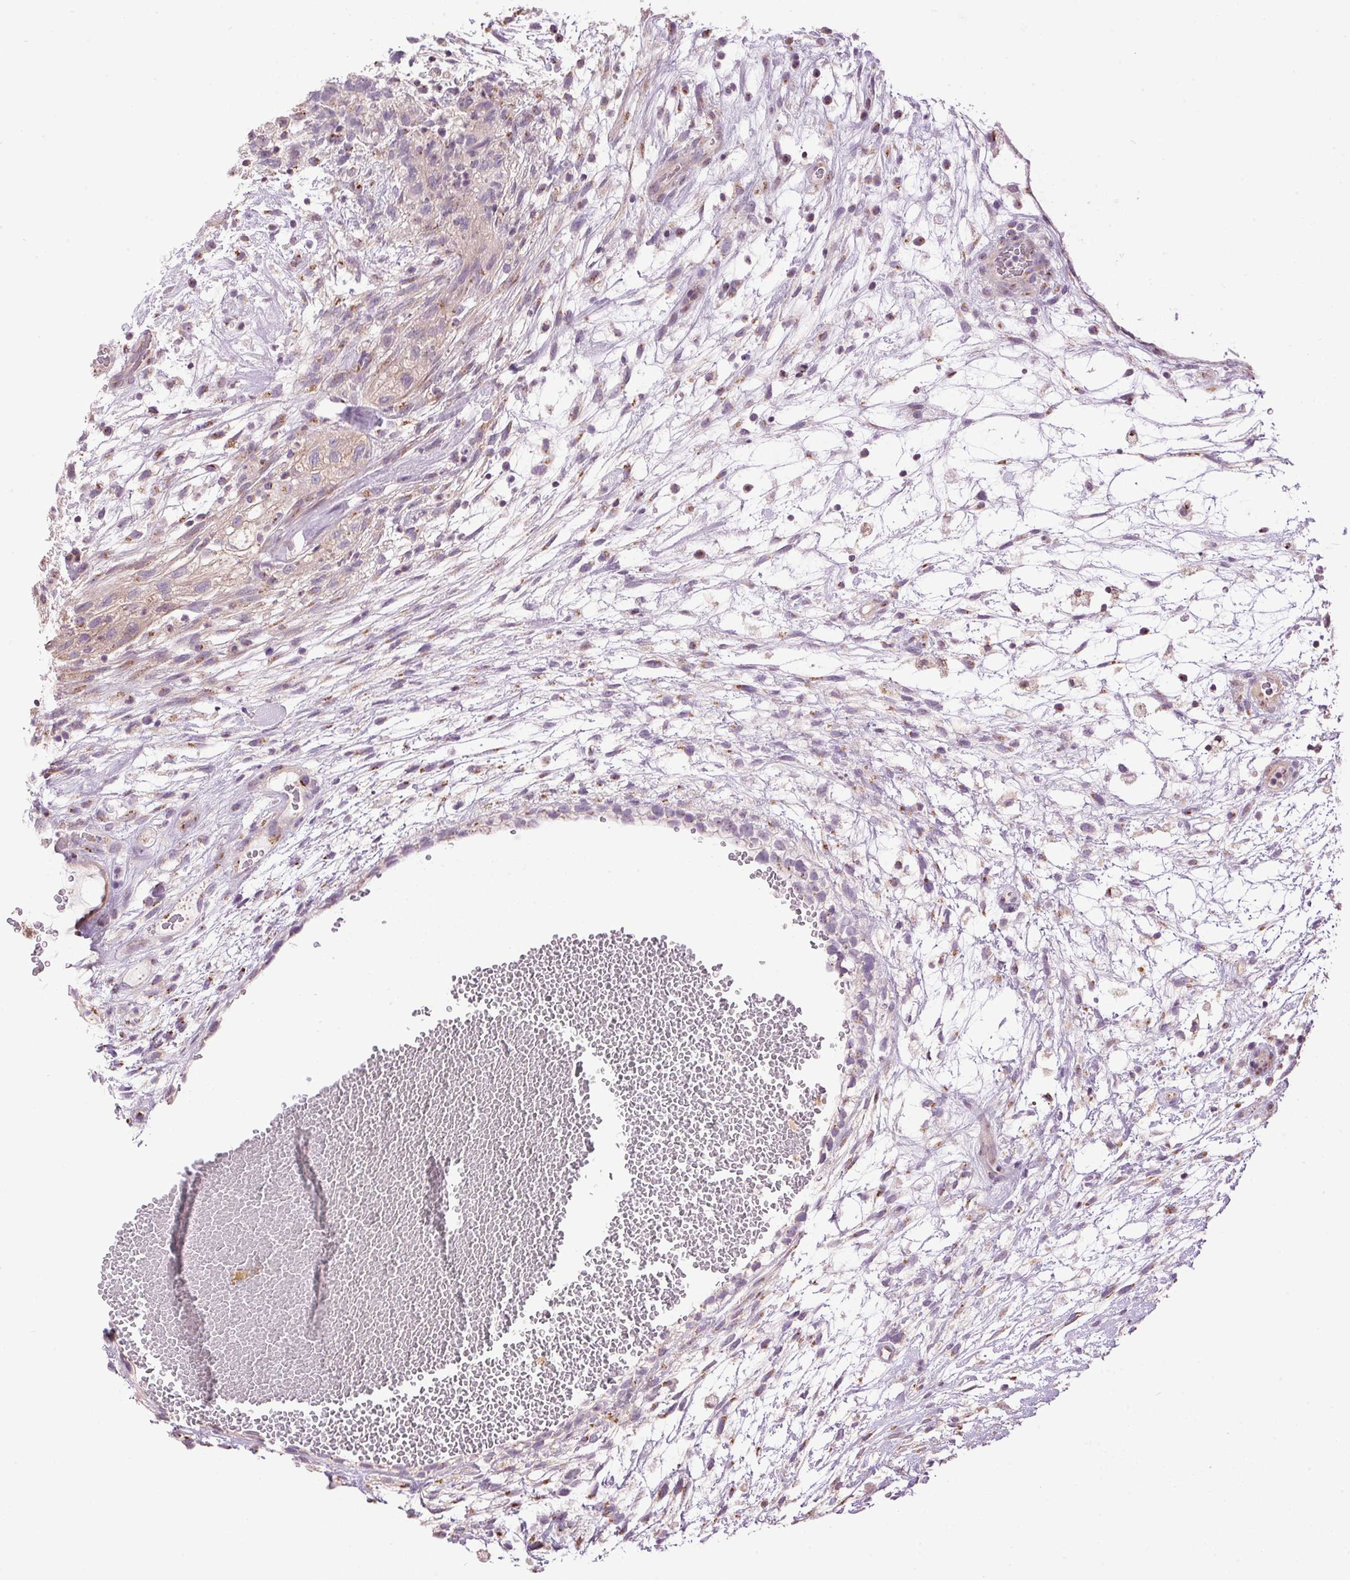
{"staining": {"intensity": "negative", "quantity": "none", "location": "none"}, "tissue": "testis cancer", "cell_type": "Tumor cells", "image_type": "cancer", "snomed": [{"axis": "morphology", "description": "Normal tissue, NOS"}, {"axis": "morphology", "description": "Carcinoma, Embryonal, NOS"}, {"axis": "topography", "description": "Testis"}], "caption": "Immunohistochemical staining of testis cancer (embryonal carcinoma) demonstrates no significant staining in tumor cells. (Immunohistochemistry (ihc), brightfield microscopy, high magnification).", "gene": "GOLPH3", "patient": {"sex": "male", "age": 32}}